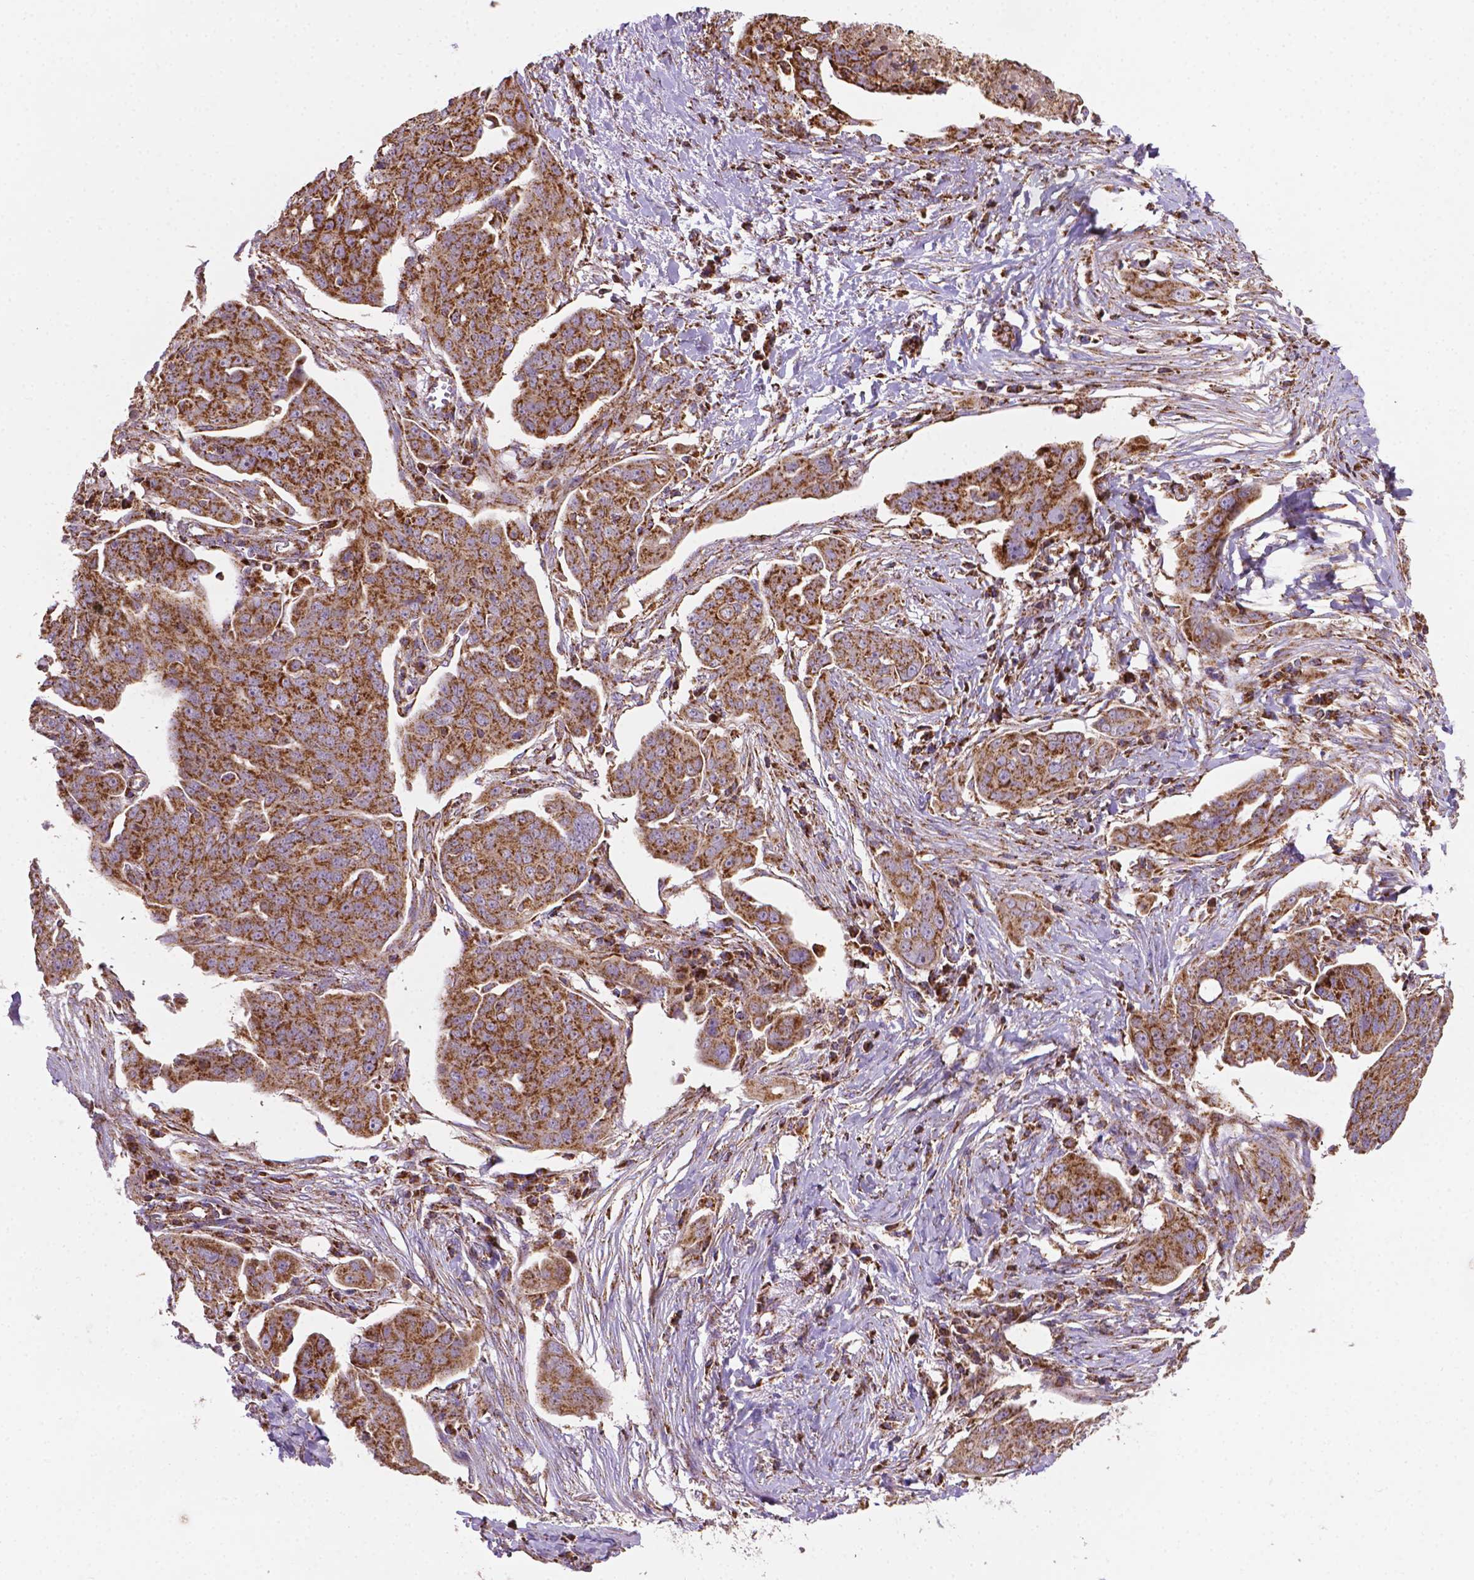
{"staining": {"intensity": "moderate", "quantity": ">75%", "location": "cytoplasmic/membranous"}, "tissue": "ovarian cancer", "cell_type": "Tumor cells", "image_type": "cancer", "snomed": [{"axis": "morphology", "description": "Carcinoma, endometroid"}, {"axis": "topography", "description": "Ovary"}], "caption": "This is an image of immunohistochemistry staining of ovarian cancer (endometroid carcinoma), which shows moderate expression in the cytoplasmic/membranous of tumor cells.", "gene": "ILVBL", "patient": {"sex": "female", "age": 70}}